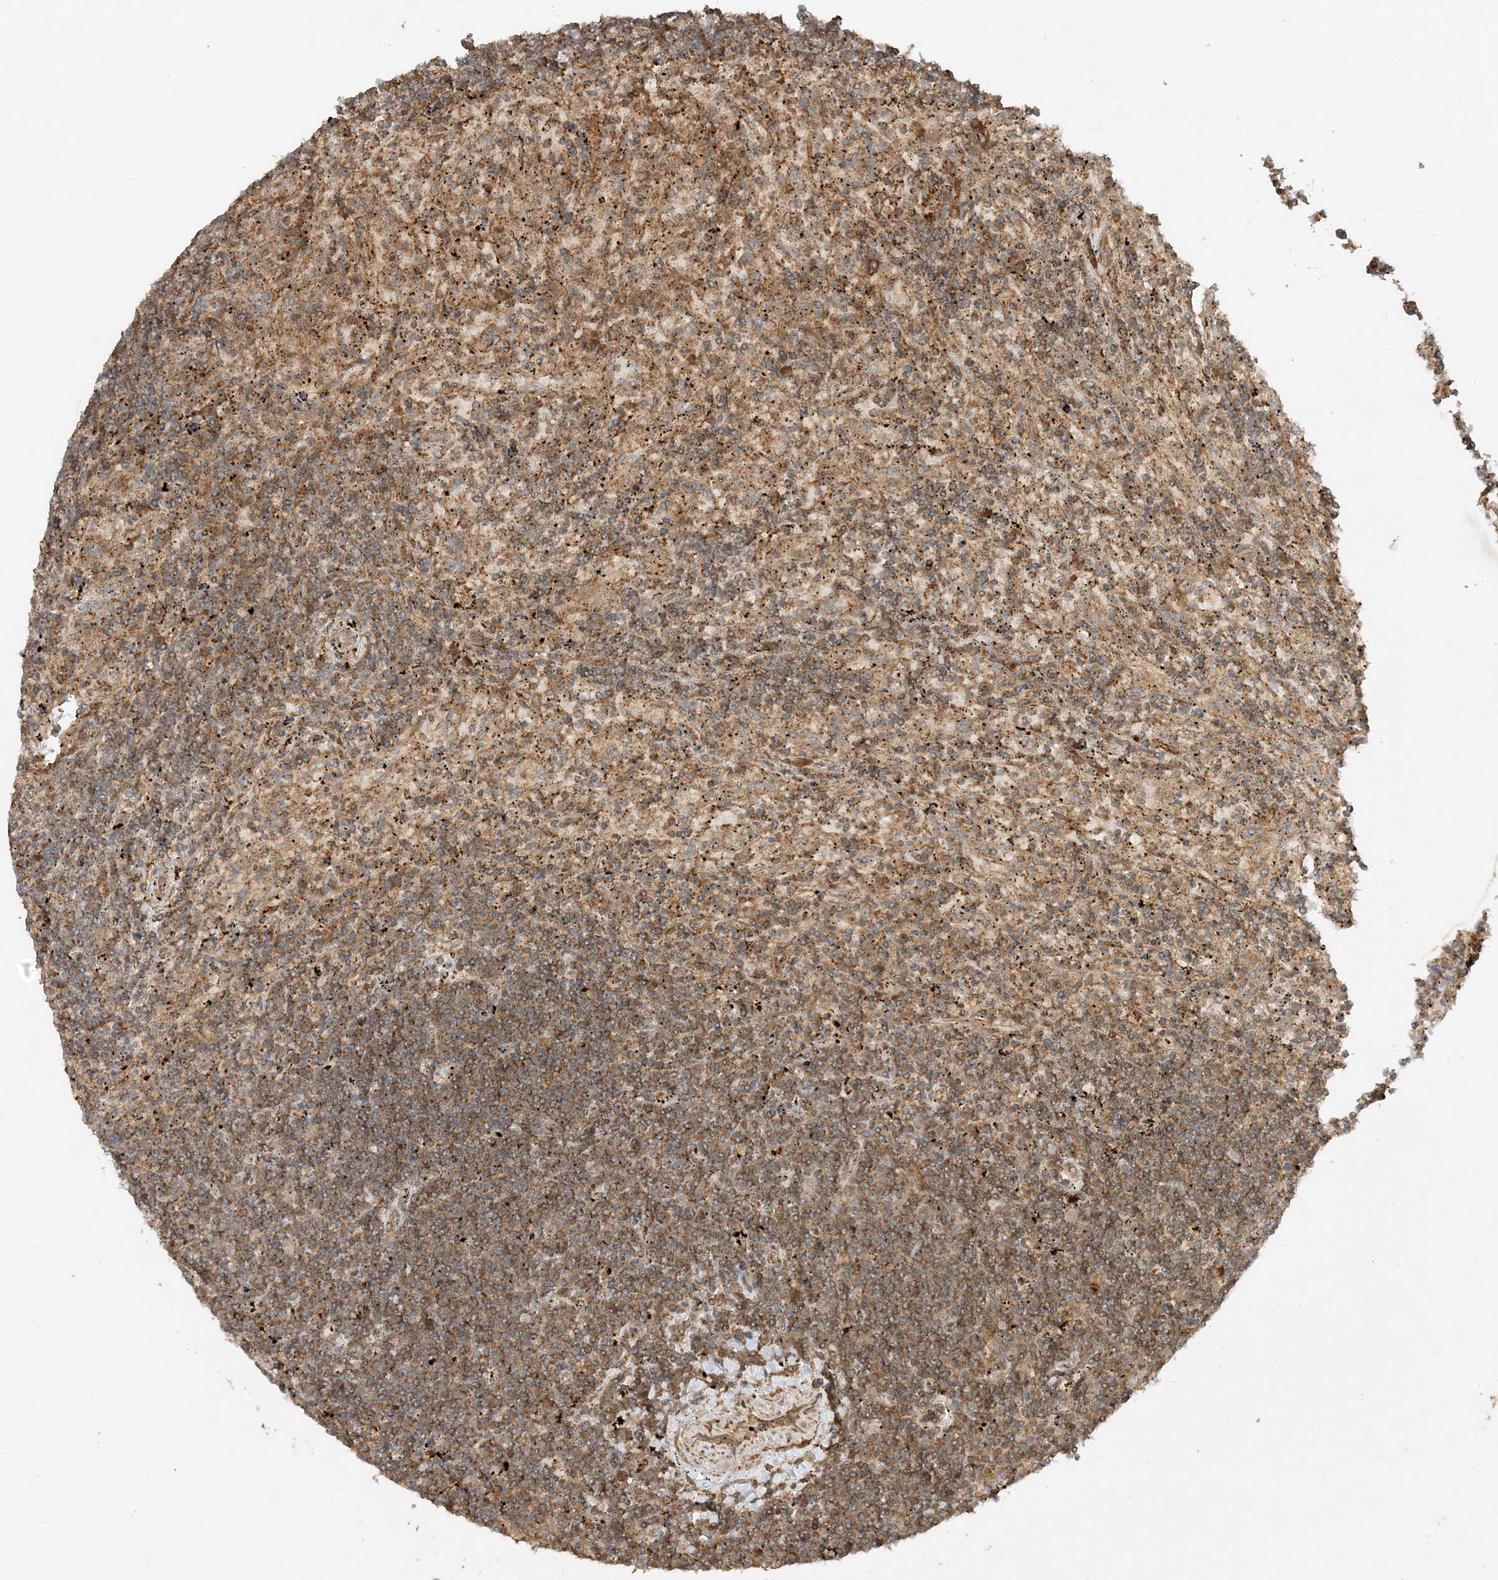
{"staining": {"intensity": "weak", "quantity": "25%-75%", "location": "cytoplasmic/membranous"}, "tissue": "lymphoma", "cell_type": "Tumor cells", "image_type": "cancer", "snomed": [{"axis": "morphology", "description": "Malignant lymphoma, non-Hodgkin's type, Low grade"}, {"axis": "topography", "description": "Spleen"}], "caption": "Weak cytoplasmic/membranous expression is appreciated in about 25%-75% of tumor cells in lymphoma. The protein is shown in brown color, while the nuclei are stained blue.", "gene": "XRN1", "patient": {"sex": "male", "age": 76}}